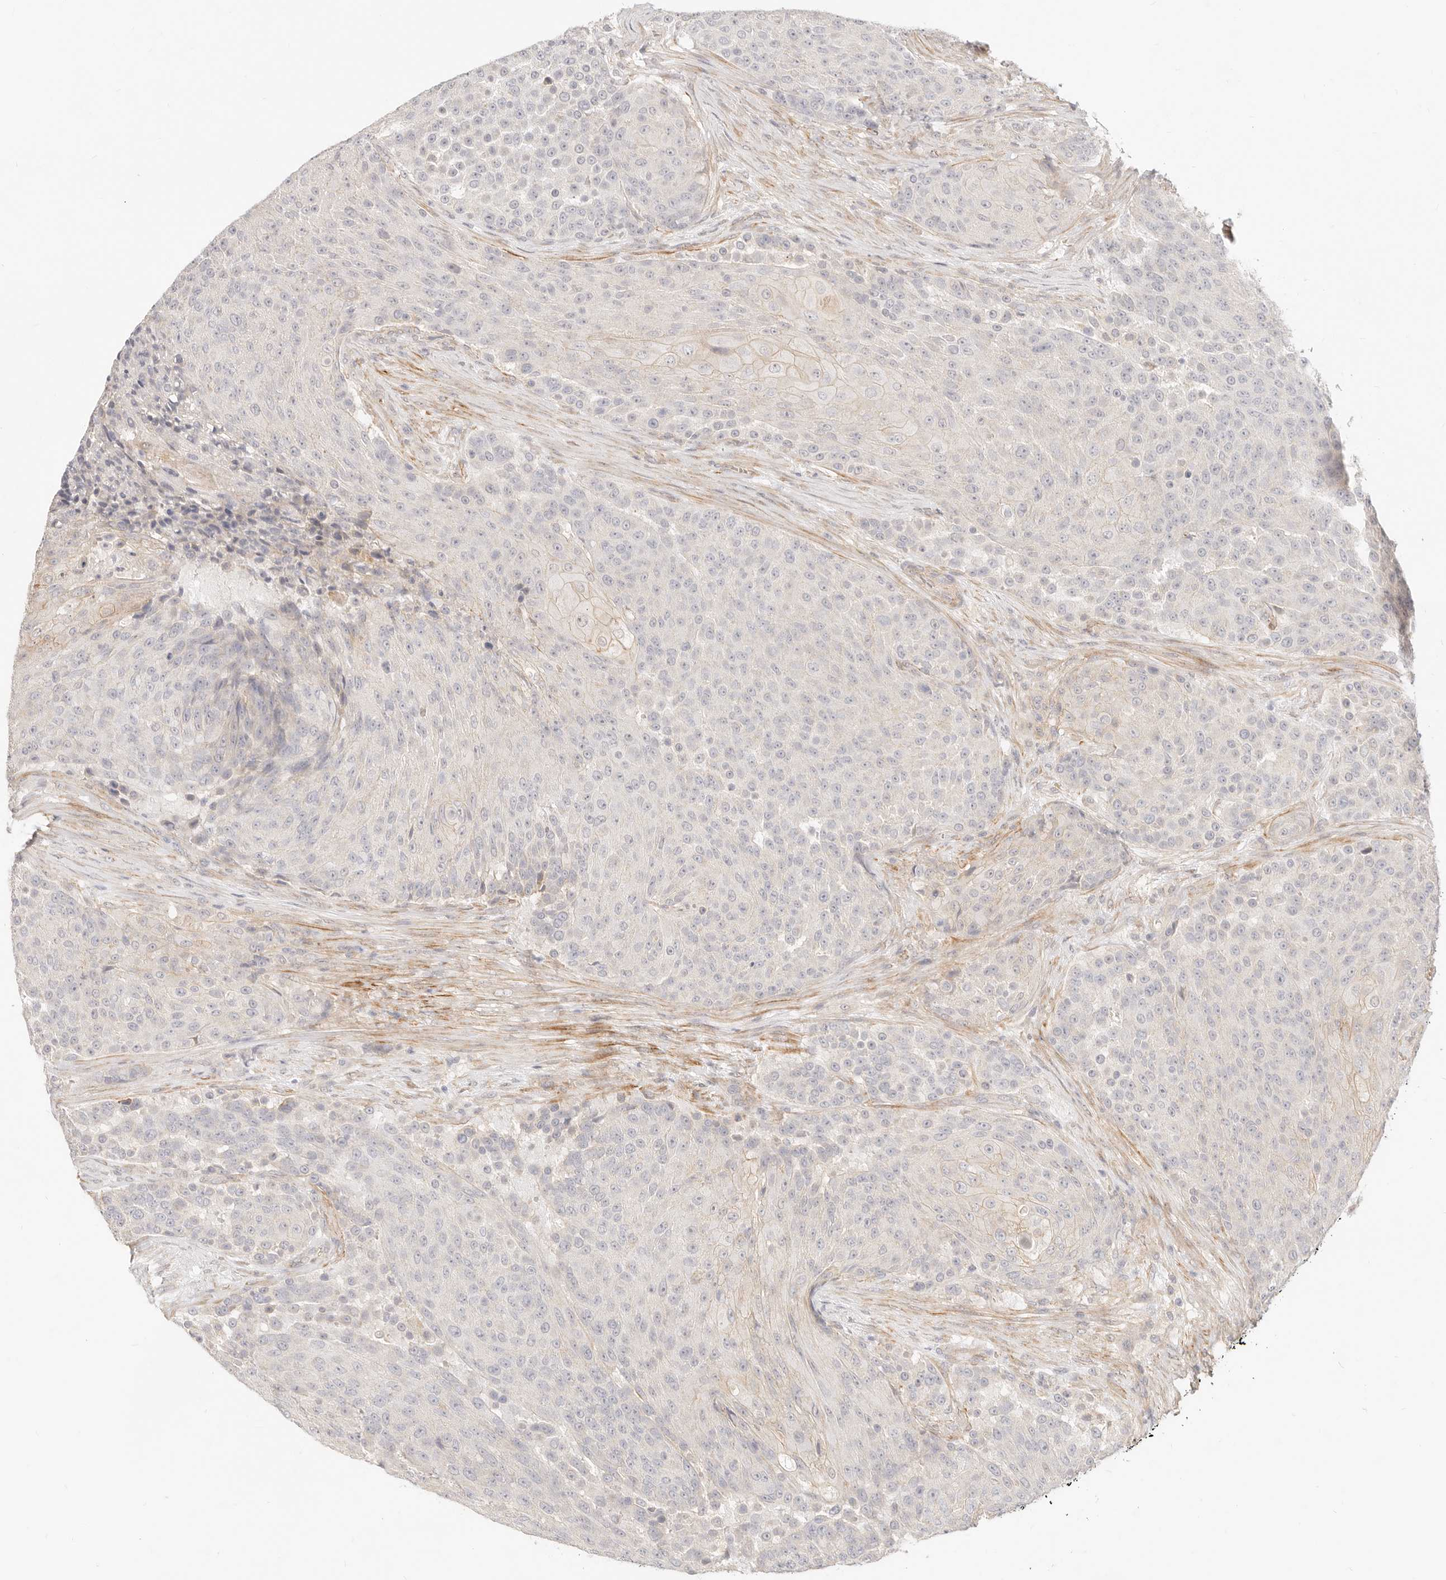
{"staining": {"intensity": "negative", "quantity": "none", "location": "none"}, "tissue": "urothelial cancer", "cell_type": "Tumor cells", "image_type": "cancer", "snomed": [{"axis": "morphology", "description": "Urothelial carcinoma, High grade"}, {"axis": "topography", "description": "Urinary bladder"}], "caption": "This is a histopathology image of immunohistochemistry (IHC) staining of high-grade urothelial carcinoma, which shows no staining in tumor cells.", "gene": "UBXN10", "patient": {"sex": "female", "age": 63}}